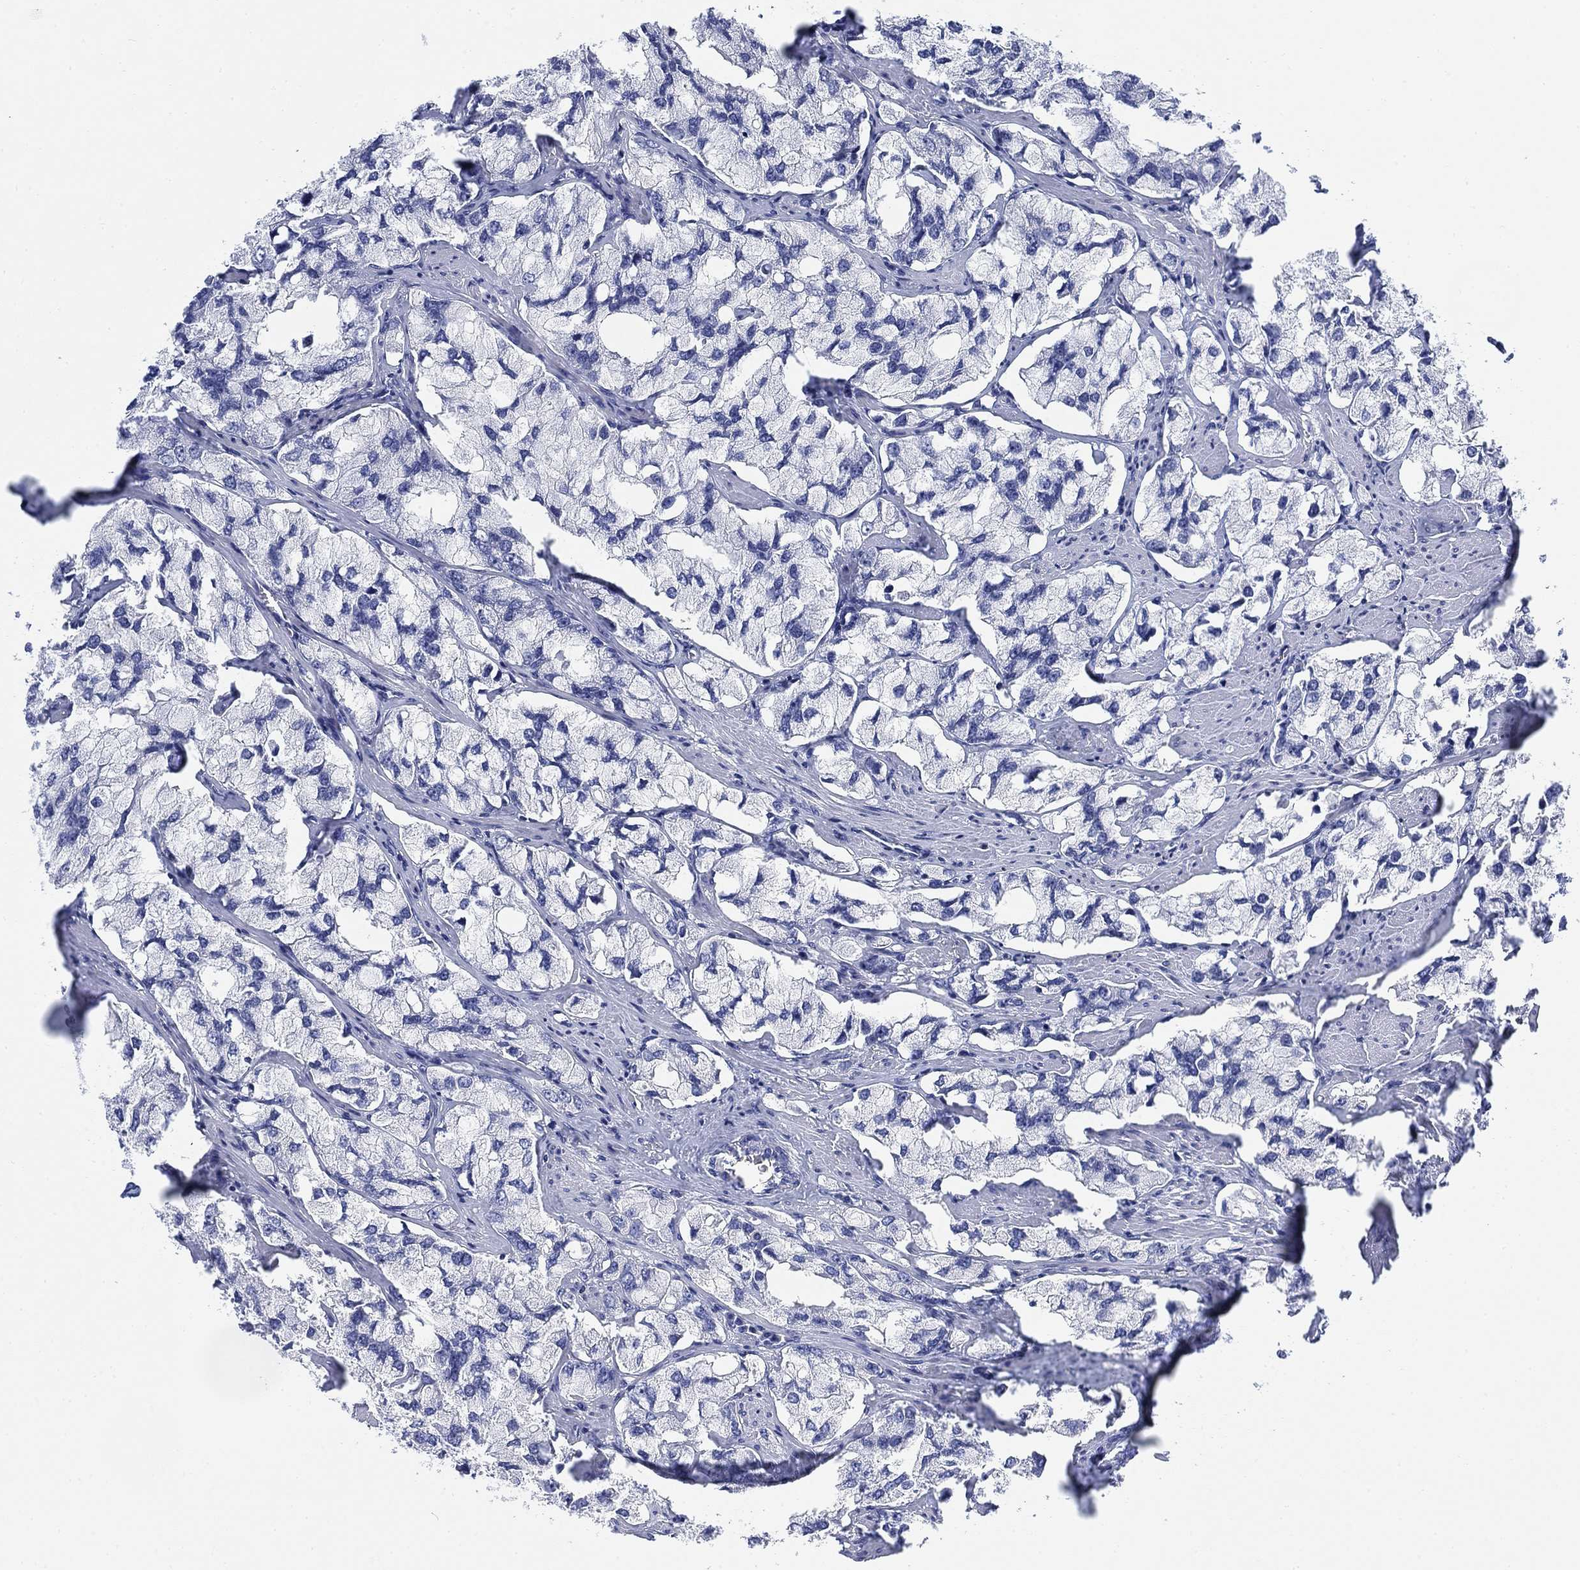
{"staining": {"intensity": "negative", "quantity": "none", "location": "none"}, "tissue": "prostate cancer", "cell_type": "Tumor cells", "image_type": "cancer", "snomed": [{"axis": "morphology", "description": "Adenocarcinoma, NOS"}, {"axis": "topography", "description": "Prostate and seminal vesicle, NOS"}, {"axis": "topography", "description": "Prostate"}], "caption": "Immunohistochemistry micrograph of human adenocarcinoma (prostate) stained for a protein (brown), which demonstrates no positivity in tumor cells.", "gene": "FYB1", "patient": {"sex": "male", "age": 64}}